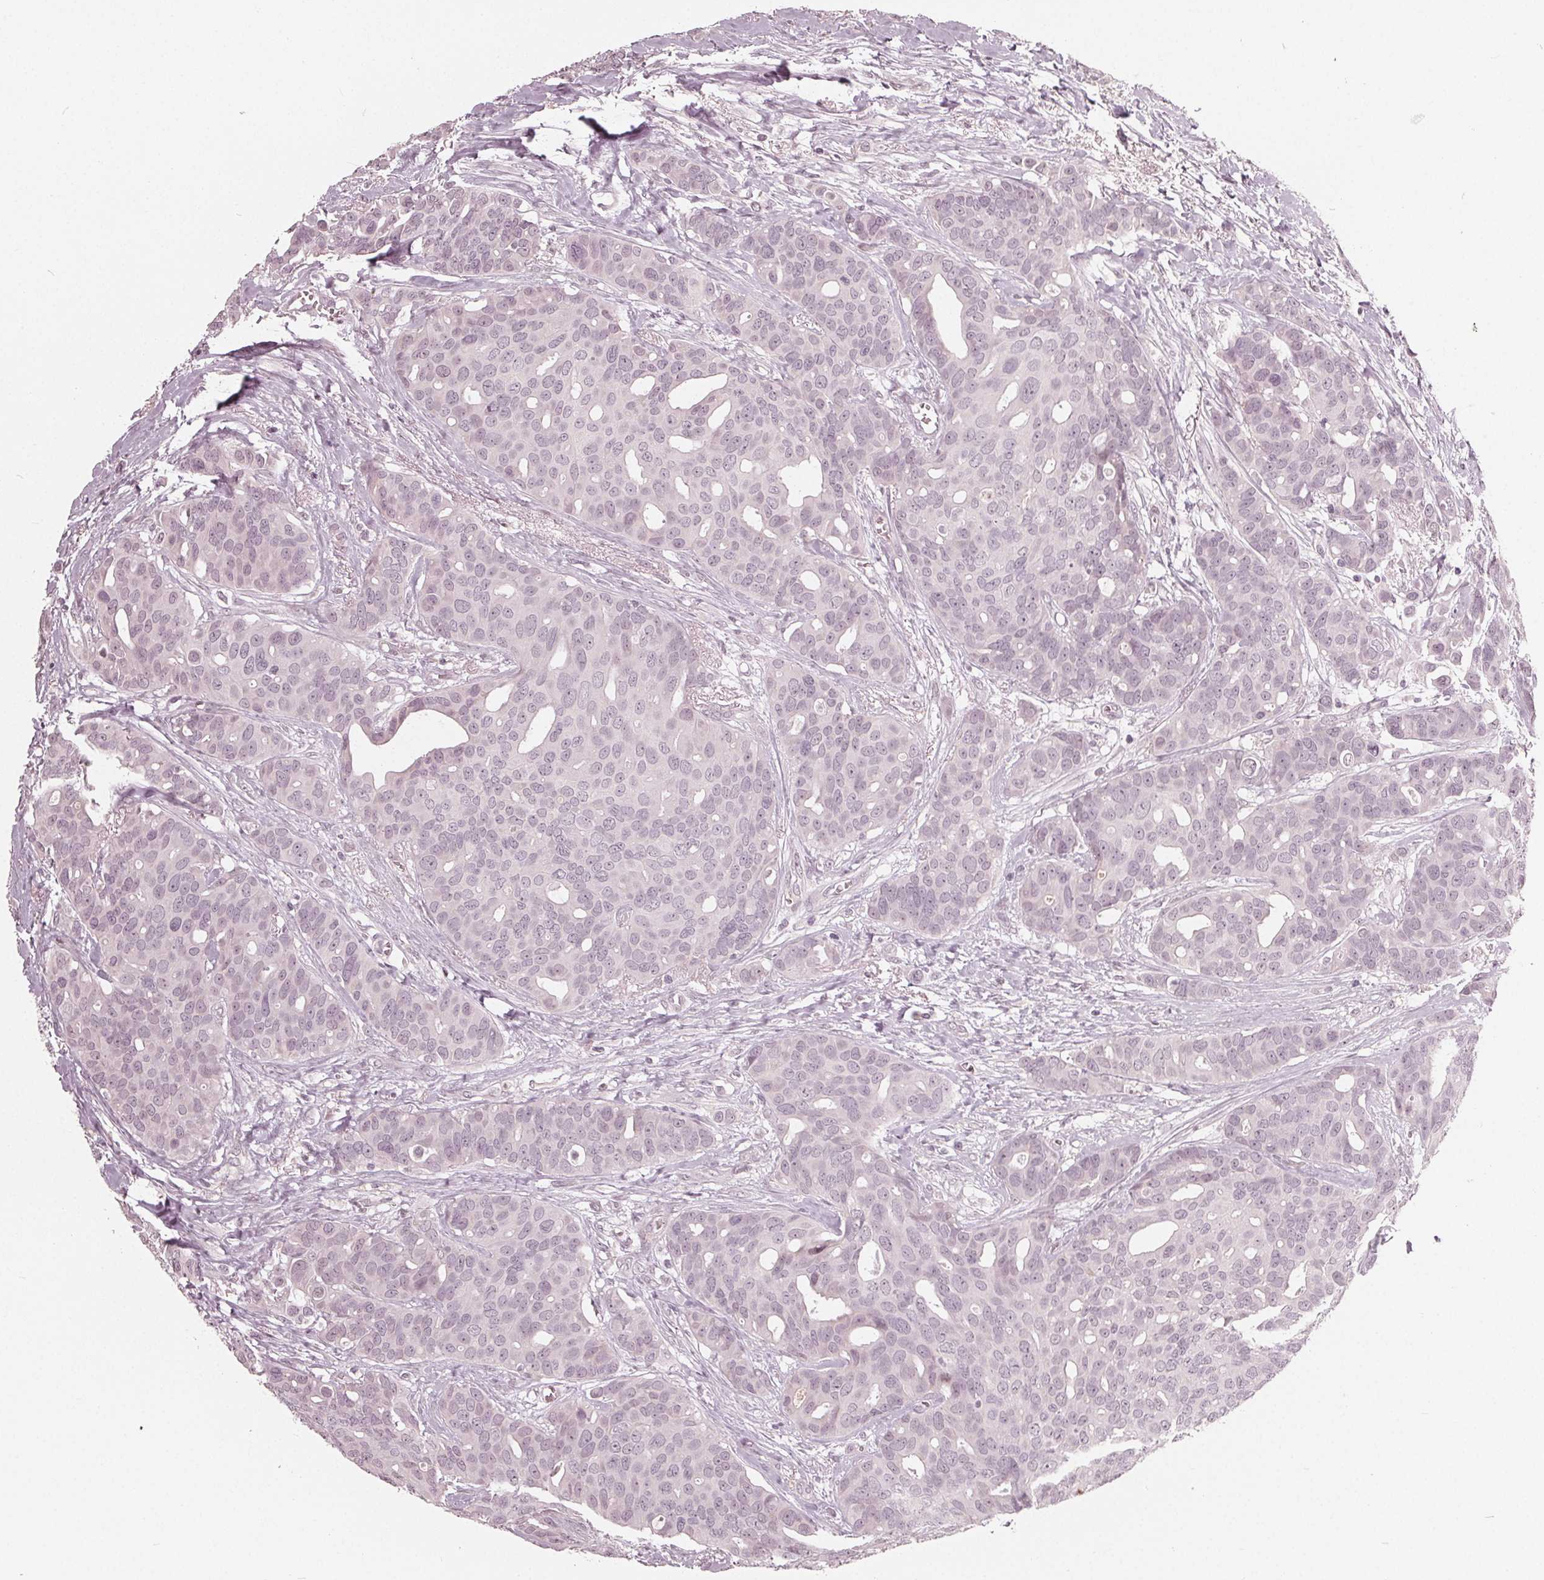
{"staining": {"intensity": "negative", "quantity": "none", "location": "none"}, "tissue": "breast cancer", "cell_type": "Tumor cells", "image_type": "cancer", "snomed": [{"axis": "morphology", "description": "Duct carcinoma"}, {"axis": "topography", "description": "Breast"}], "caption": "Breast infiltrating ductal carcinoma was stained to show a protein in brown. There is no significant staining in tumor cells.", "gene": "ADPRHL1", "patient": {"sex": "female", "age": 54}}